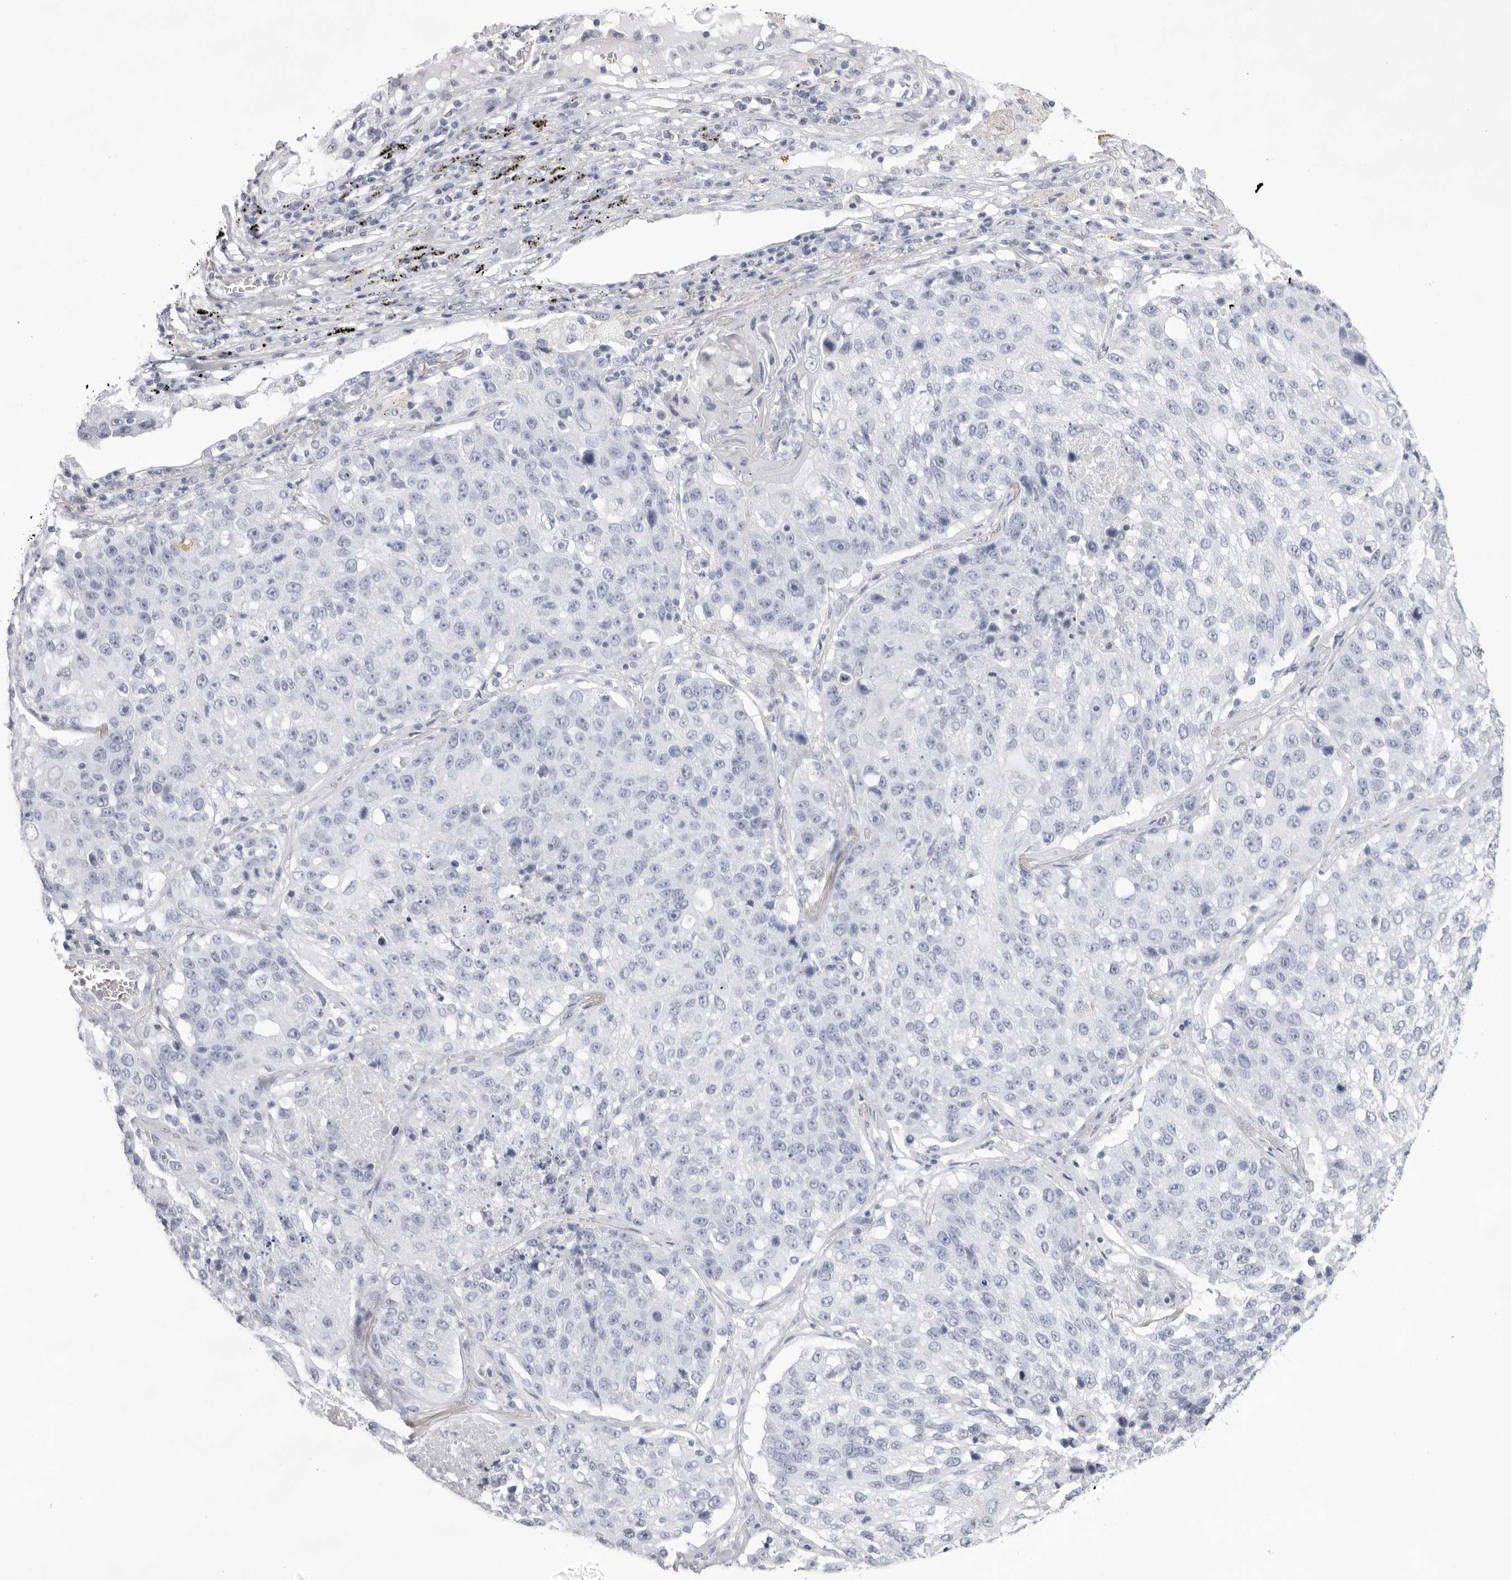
{"staining": {"intensity": "negative", "quantity": "none", "location": "none"}, "tissue": "lung cancer", "cell_type": "Tumor cells", "image_type": "cancer", "snomed": [{"axis": "morphology", "description": "Squamous cell carcinoma, NOS"}, {"axis": "topography", "description": "Lung"}], "caption": "Tumor cells show no significant protein positivity in lung squamous cell carcinoma.", "gene": "TMOD4", "patient": {"sex": "male", "age": 61}}